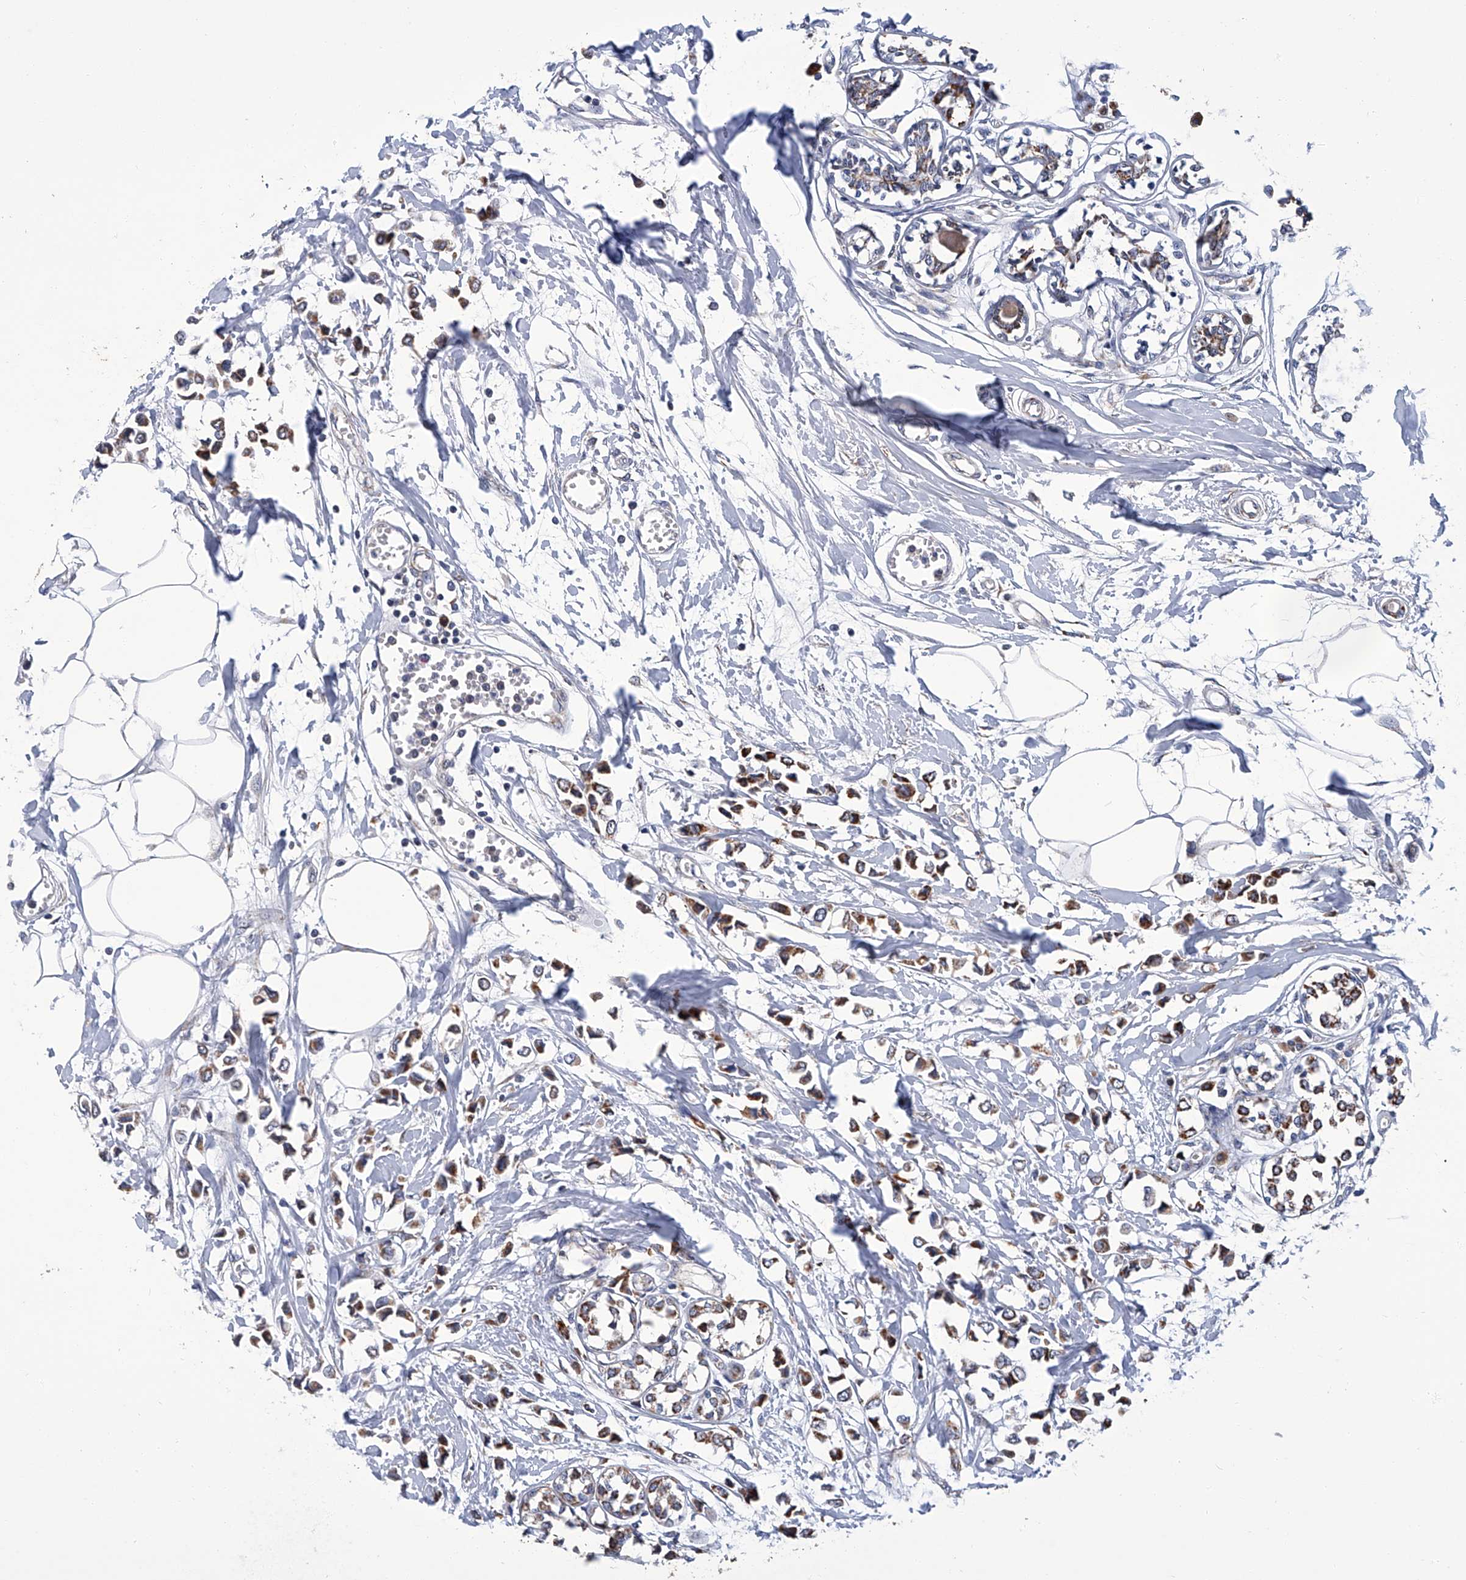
{"staining": {"intensity": "moderate", "quantity": ">75%", "location": "cytoplasmic/membranous"}, "tissue": "breast cancer", "cell_type": "Tumor cells", "image_type": "cancer", "snomed": [{"axis": "morphology", "description": "Lobular carcinoma"}, {"axis": "topography", "description": "Breast"}], "caption": "Immunohistochemistry (IHC) of human breast cancer (lobular carcinoma) reveals medium levels of moderate cytoplasmic/membranous expression in about >75% of tumor cells.", "gene": "OAT", "patient": {"sex": "female", "age": 51}}